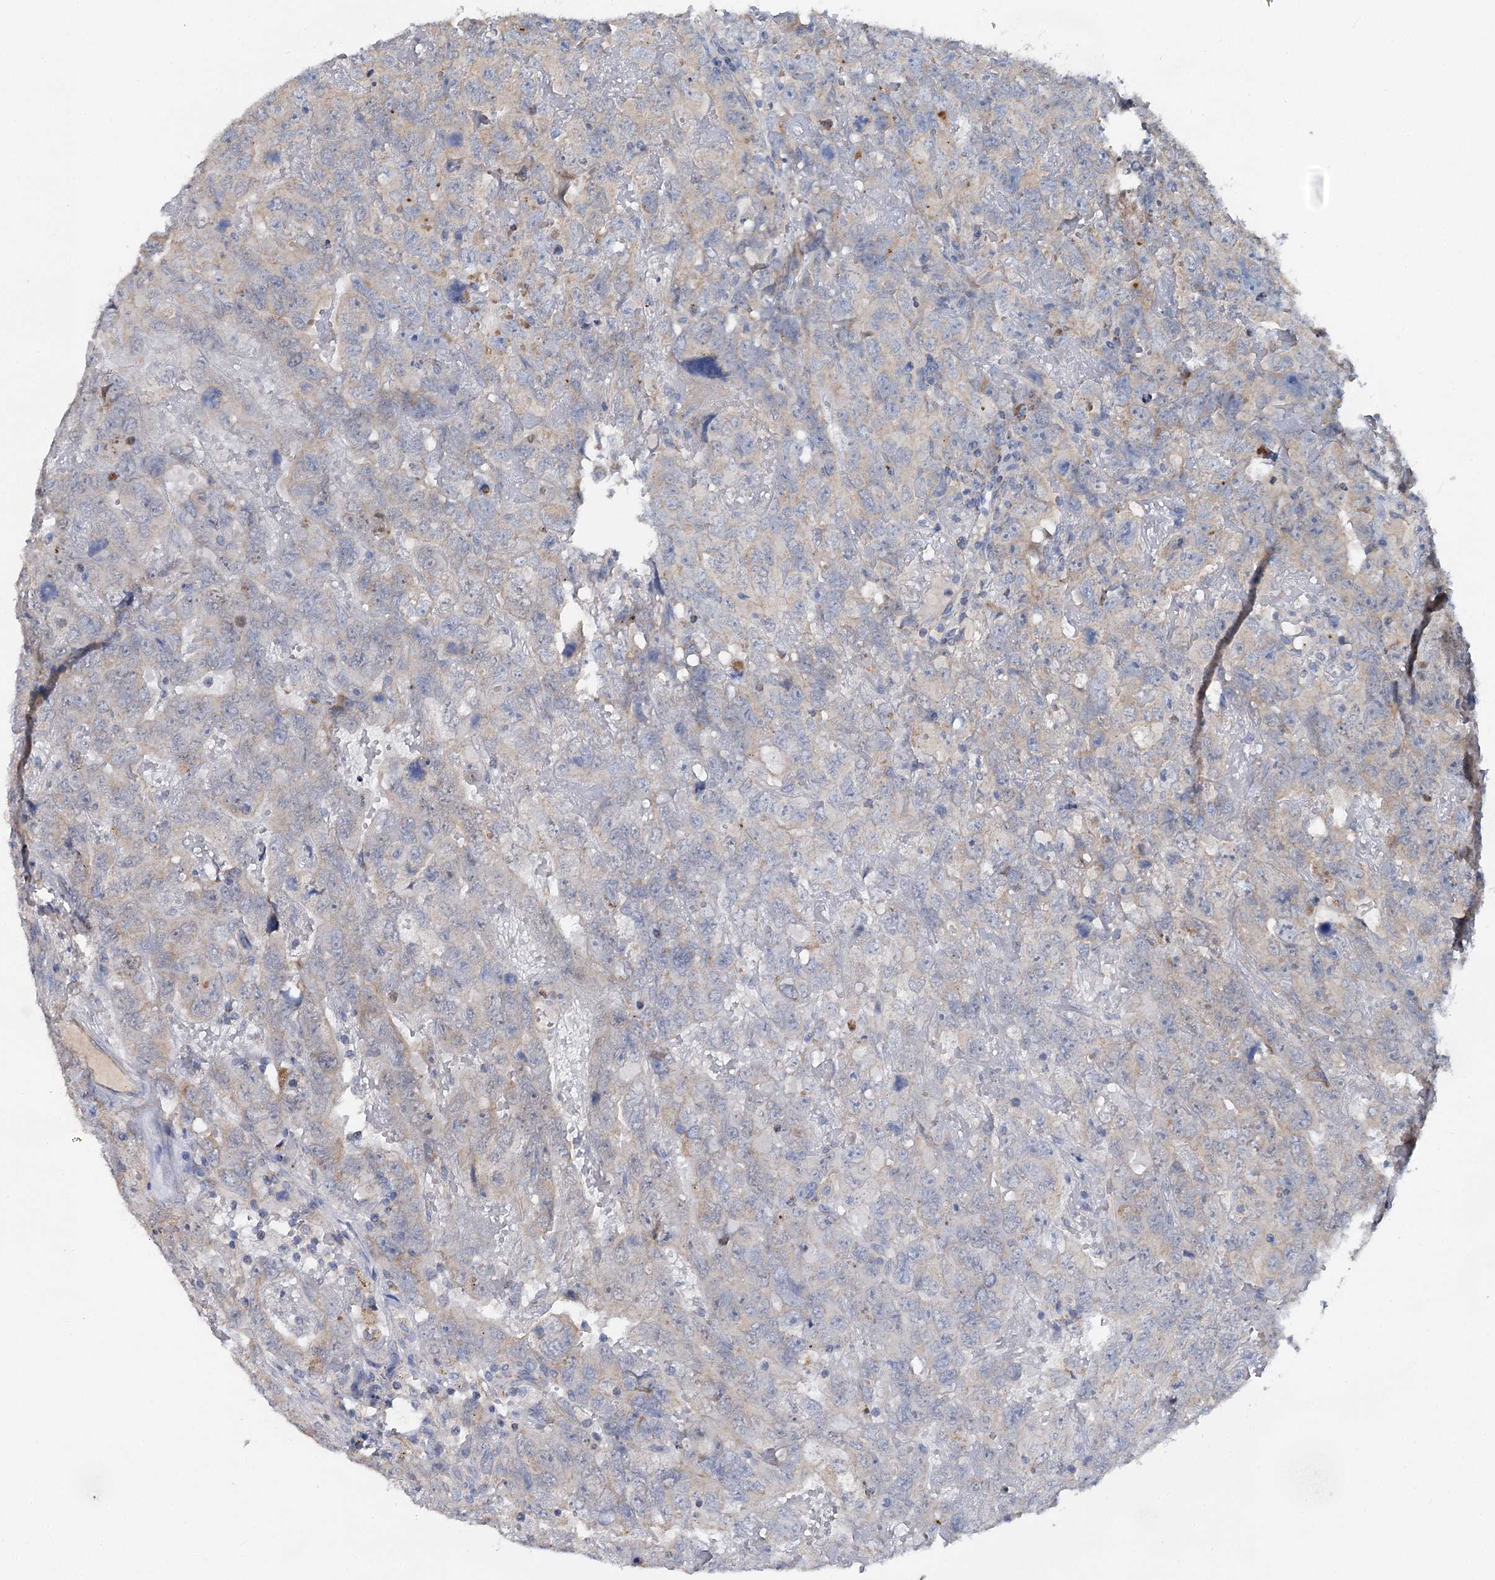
{"staining": {"intensity": "negative", "quantity": "none", "location": "none"}, "tissue": "testis cancer", "cell_type": "Tumor cells", "image_type": "cancer", "snomed": [{"axis": "morphology", "description": "Carcinoma, Embryonal, NOS"}, {"axis": "topography", "description": "Testis"}], "caption": "A histopathology image of human embryonal carcinoma (testis) is negative for staining in tumor cells.", "gene": "ANKRD16", "patient": {"sex": "male", "age": 45}}